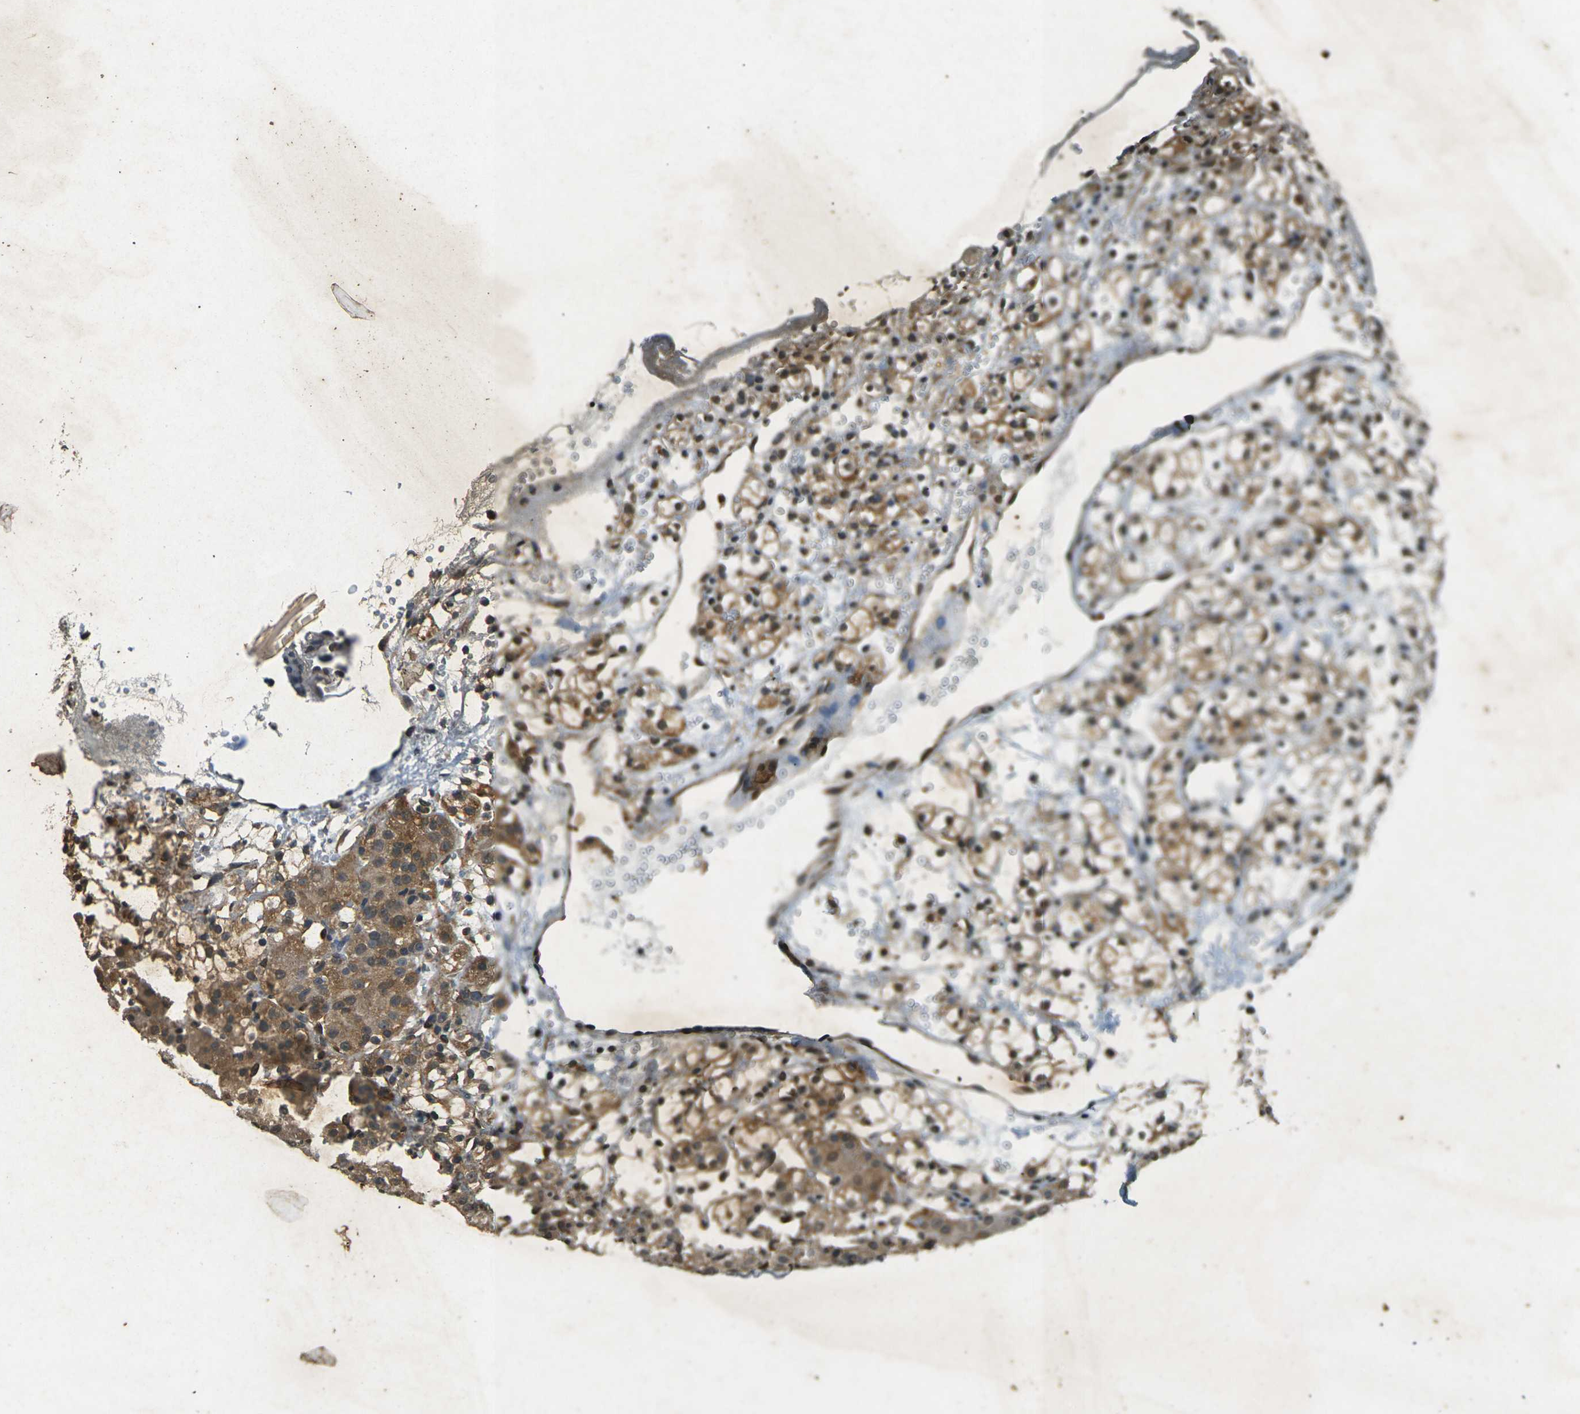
{"staining": {"intensity": "moderate", "quantity": ">75%", "location": "cytoplasmic/membranous"}, "tissue": "renal cancer", "cell_type": "Tumor cells", "image_type": "cancer", "snomed": [{"axis": "morphology", "description": "Adenocarcinoma, NOS"}, {"axis": "topography", "description": "Kidney"}], "caption": "Approximately >75% of tumor cells in renal adenocarcinoma demonstrate moderate cytoplasmic/membranous protein expression as visualized by brown immunohistochemical staining.", "gene": "PDE2A", "patient": {"sex": "male", "age": 61}}